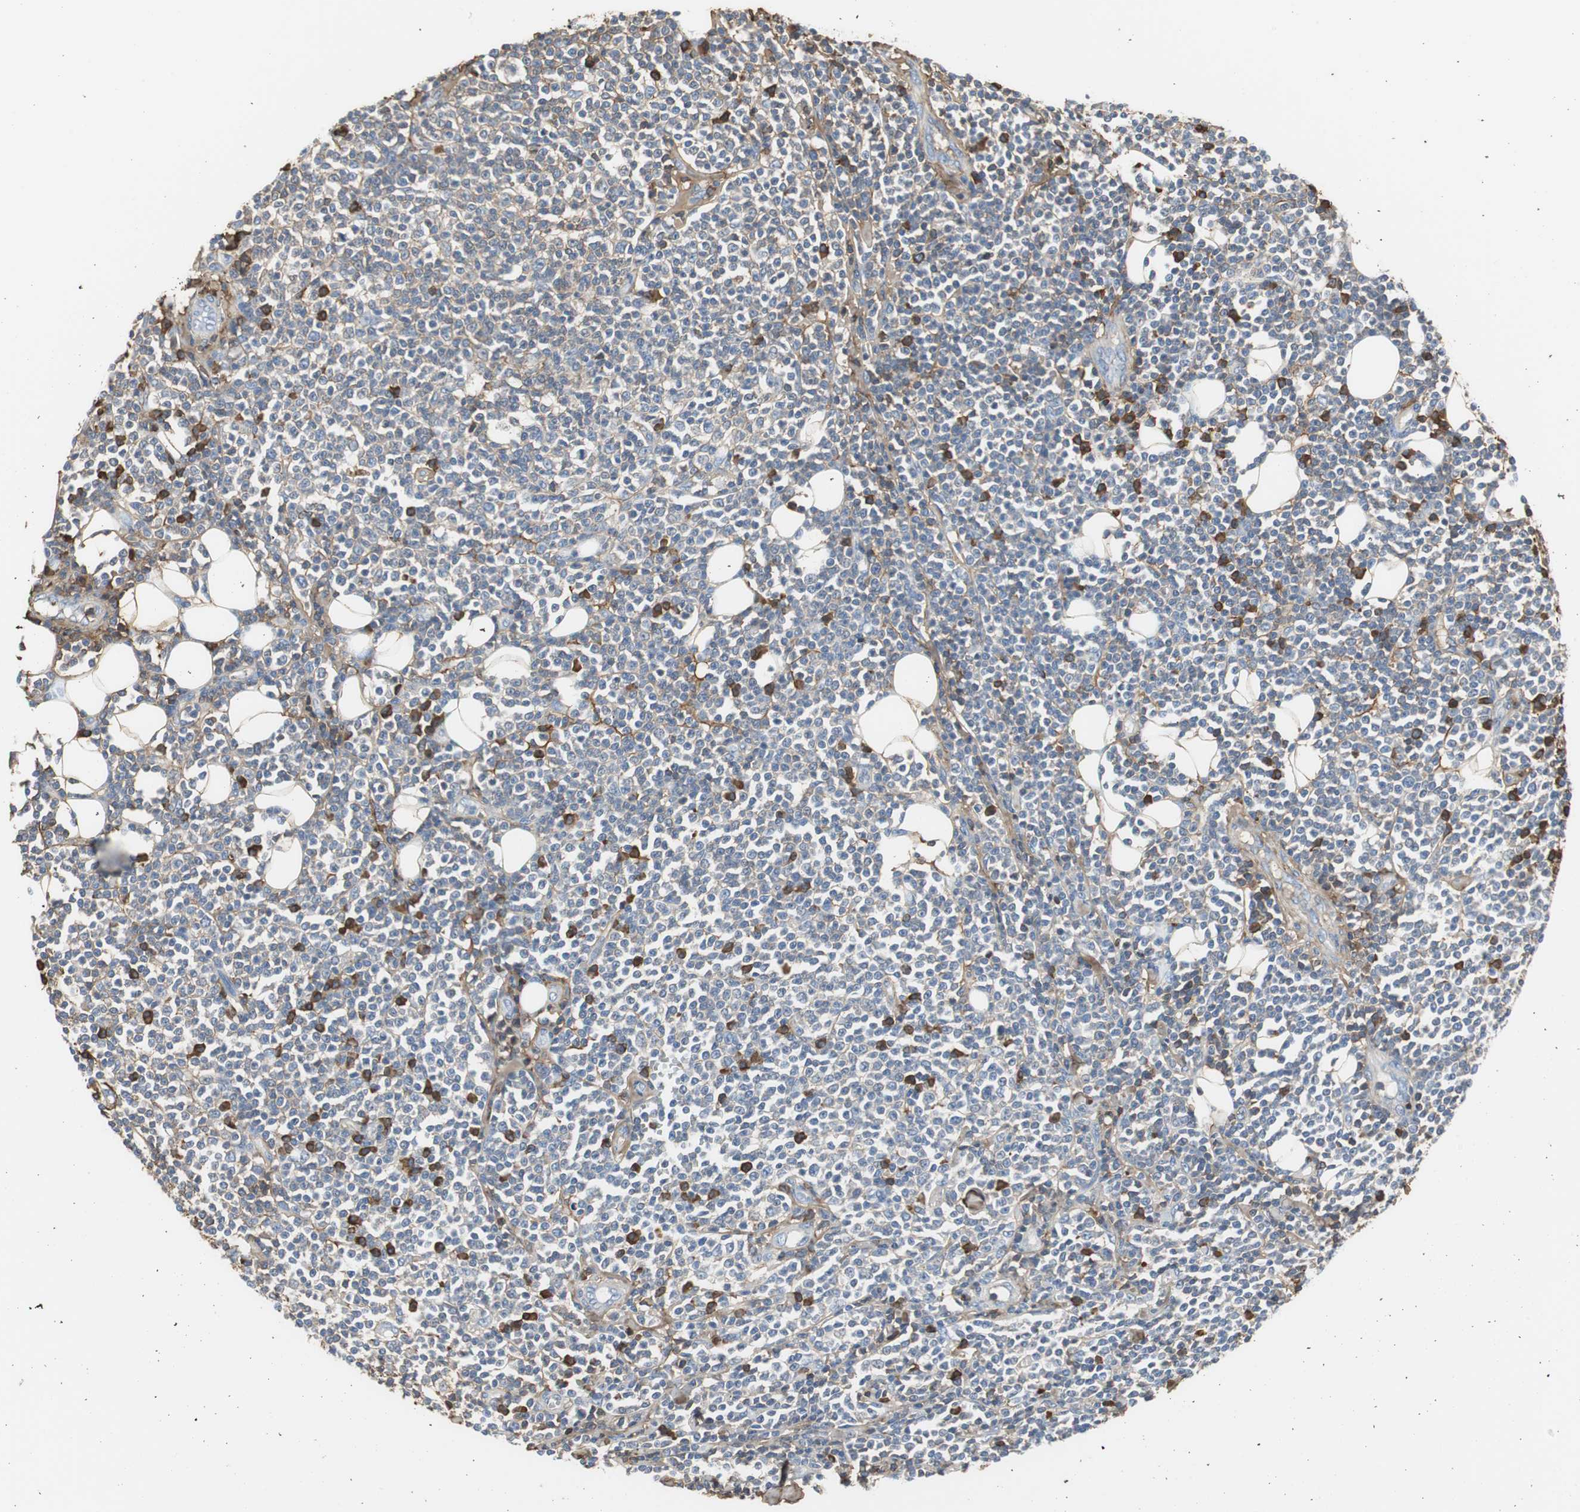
{"staining": {"intensity": "strong", "quantity": "<25%", "location": "cytoplasmic/membranous"}, "tissue": "lymphoma", "cell_type": "Tumor cells", "image_type": "cancer", "snomed": [{"axis": "morphology", "description": "Malignant lymphoma, non-Hodgkin's type, Low grade"}, {"axis": "topography", "description": "Soft tissue"}], "caption": "Human low-grade malignant lymphoma, non-Hodgkin's type stained with a protein marker reveals strong staining in tumor cells.", "gene": "IGHA1", "patient": {"sex": "male", "age": 92}}